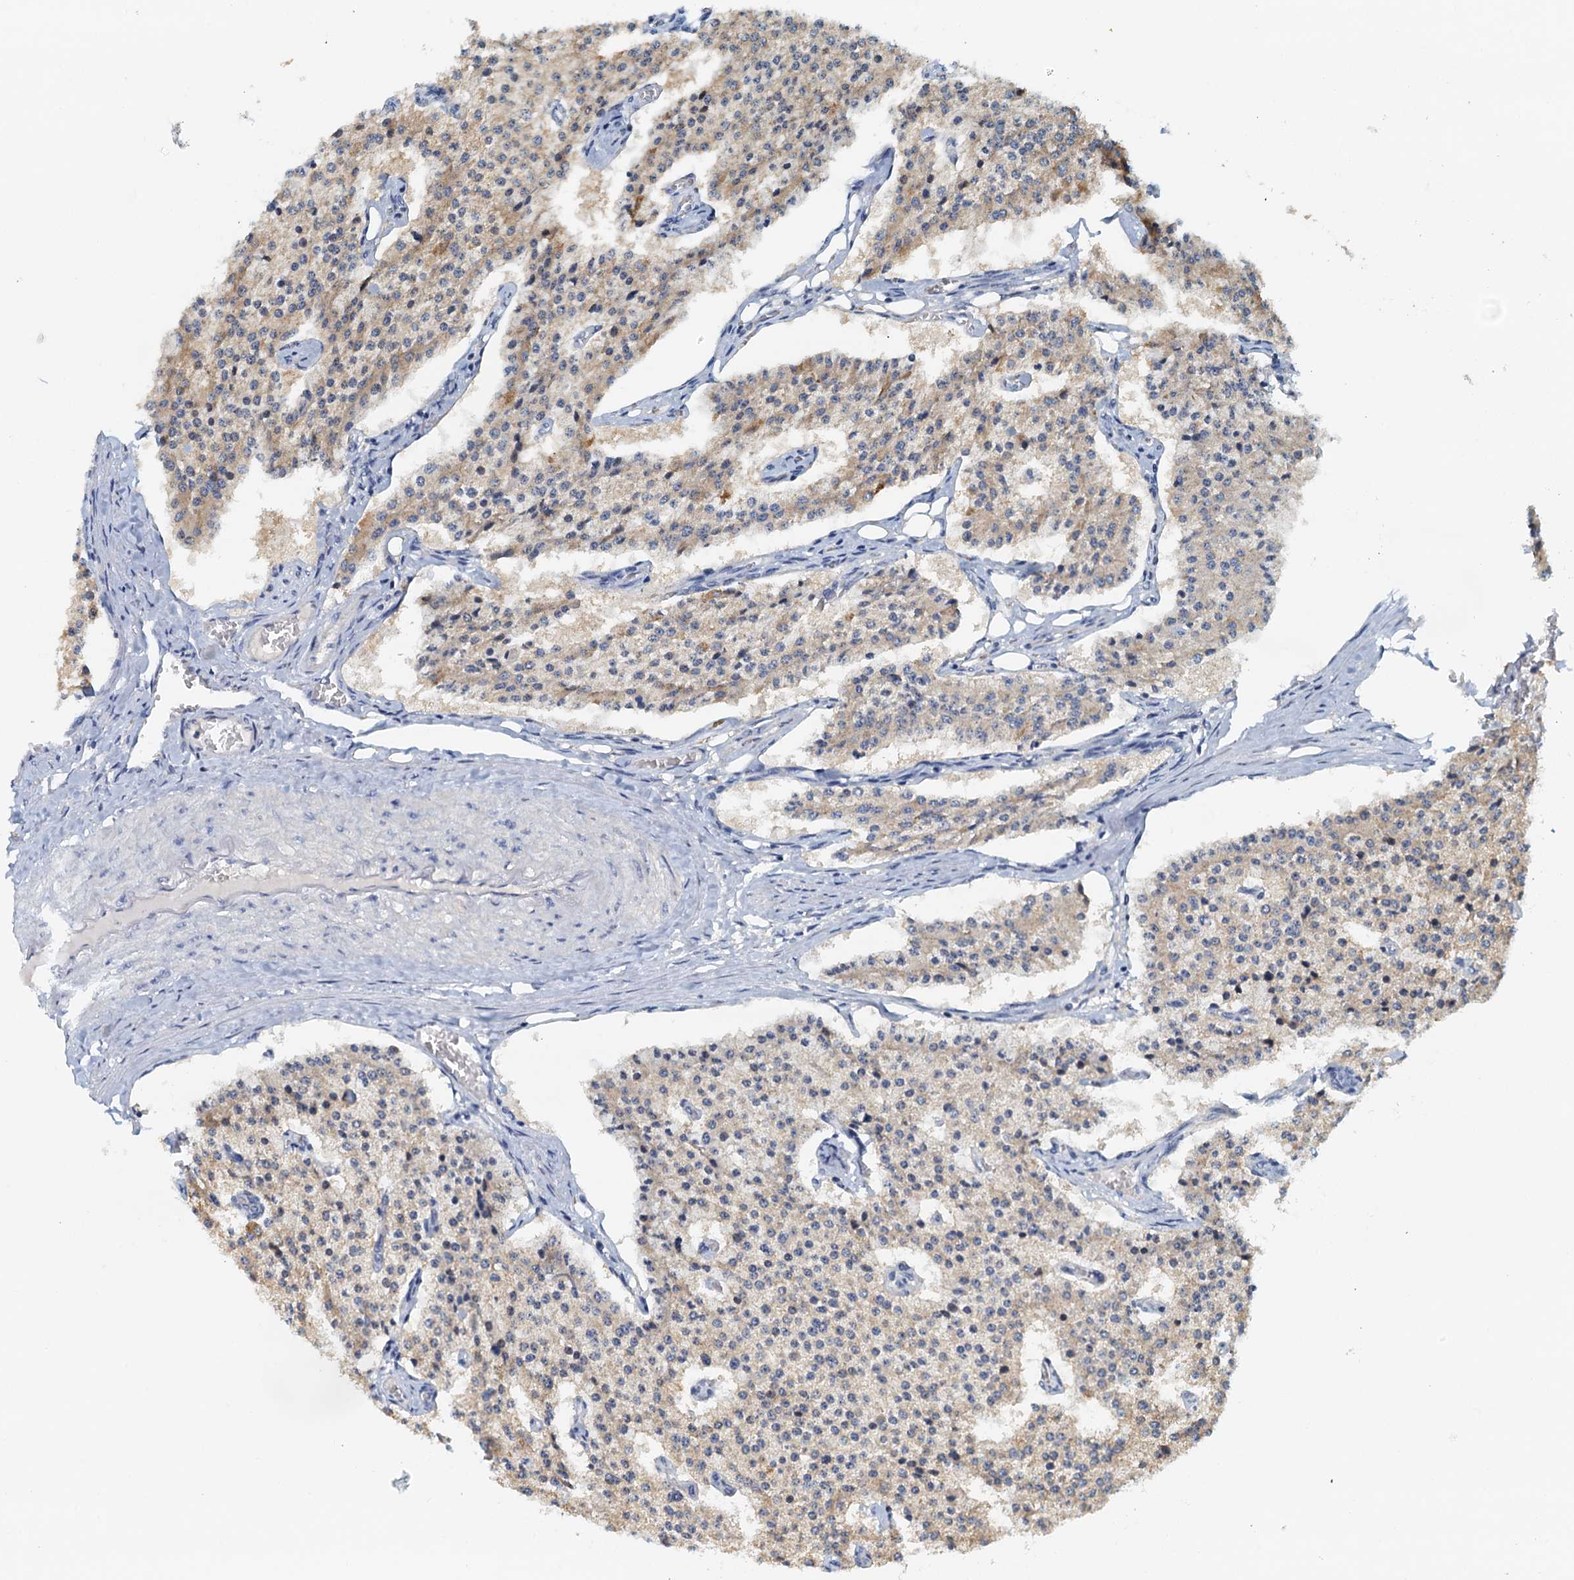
{"staining": {"intensity": "weak", "quantity": ">75%", "location": "cytoplasmic/membranous"}, "tissue": "carcinoid", "cell_type": "Tumor cells", "image_type": "cancer", "snomed": [{"axis": "morphology", "description": "Carcinoid, malignant, NOS"}, {"axis": "topography", "description": "Colon"}], "caption": "A micrograph of human malignant carcinoid stained for a protein shows weak cytoplasmic/membranous brown staining in tumor cells.", "gene": "DTD1", "patient": {"sex": "female", "age": 52}}